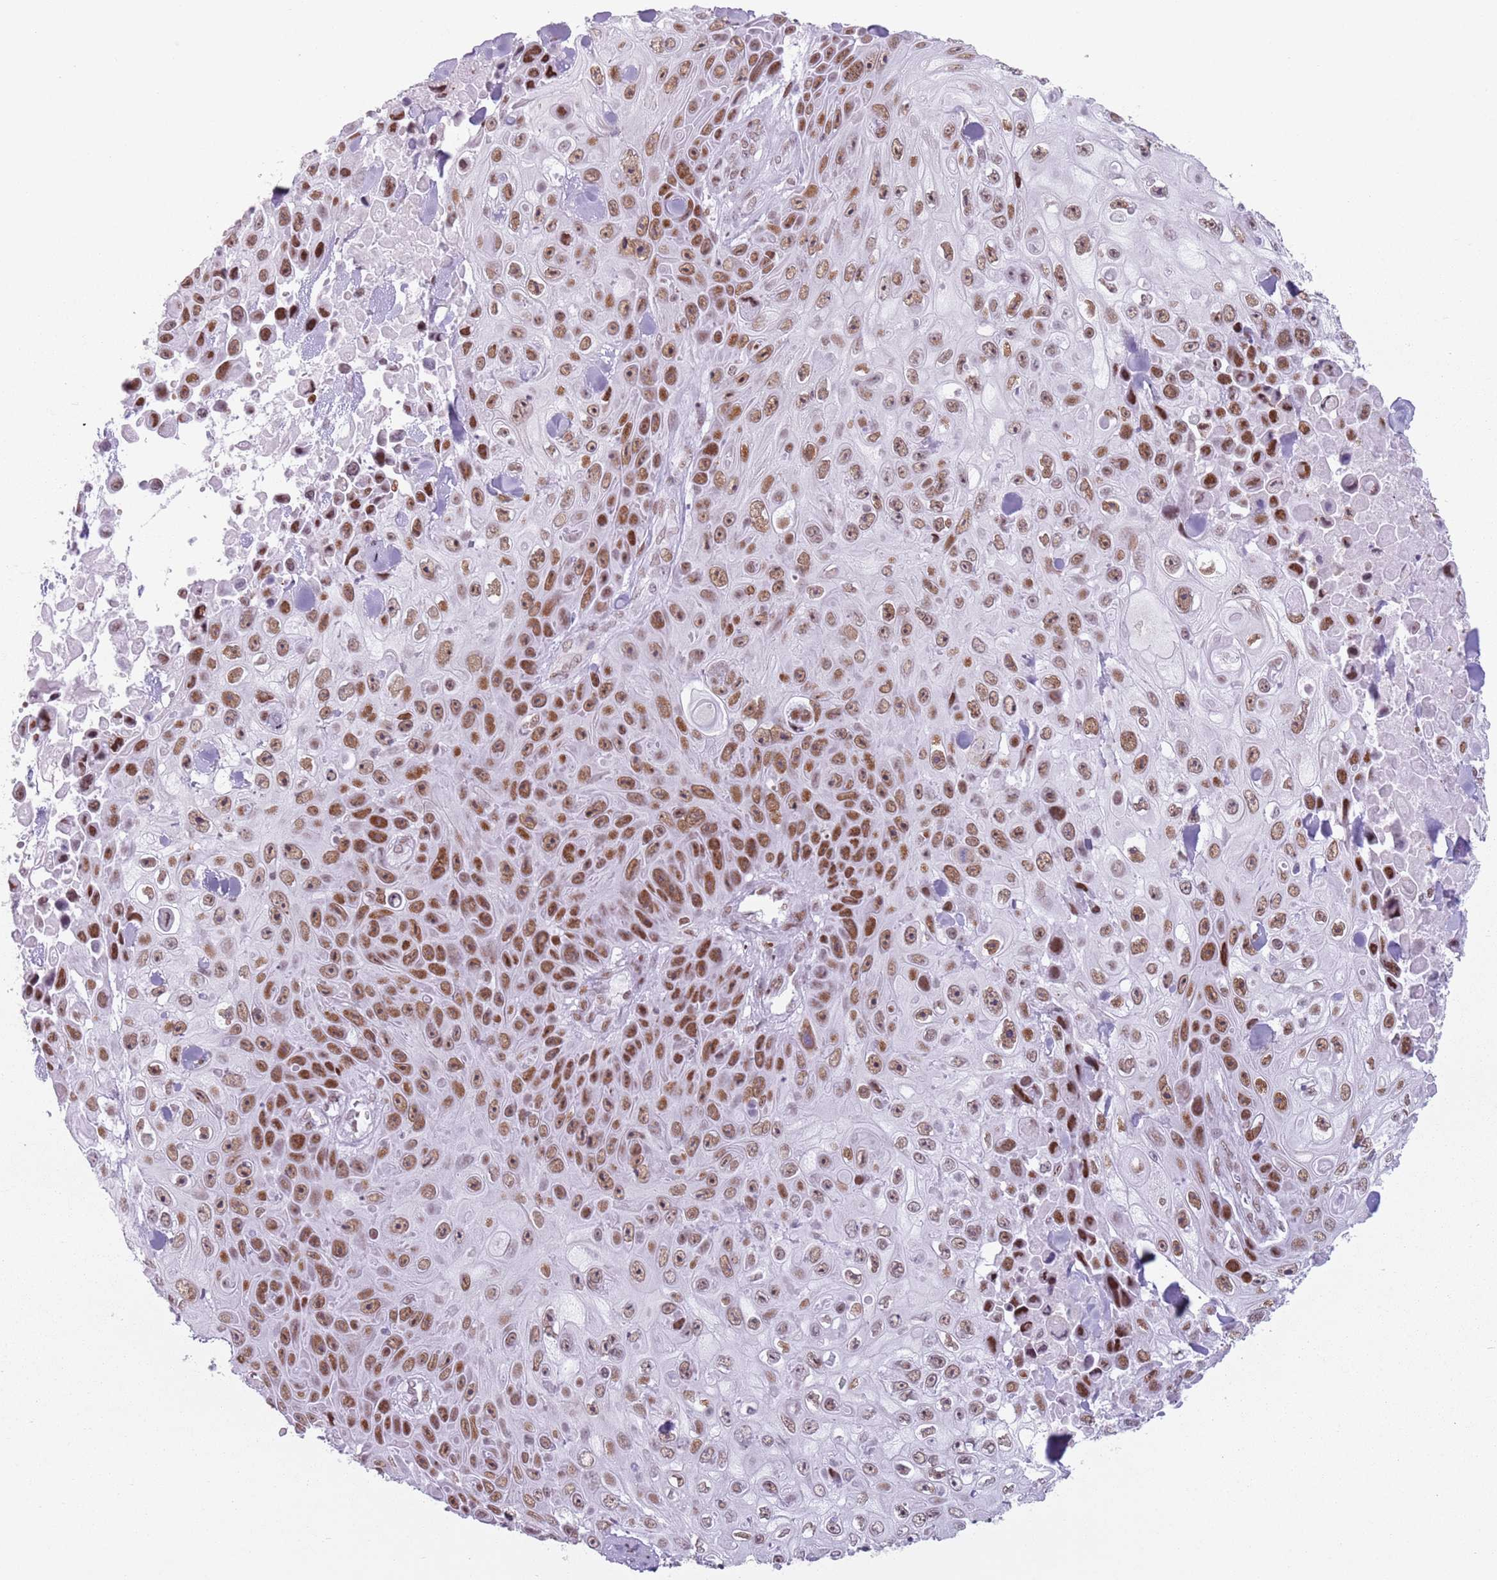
{"staining": {"intensity": "moderate", "quantity": ">75%", "location": "nuclear"}, "tissue": "skin cancer", "cell_type": "Tumor cells", "image_type": "cancer", "snomed": [{"axis": "morphology", "description": "Squamous cell carcinoma, NOS"}, {"axis": "topography", "description": "Skin"}], "caption": "High-magnification brightfield microscopy of skin cancer (squamous cell carcinoma) stained with DAB (3,3'-diaminobenzidine) (brown) and counterstained with hematoxylin (blue). tumor cells exhibit moderate nuclear expression is appreciated in approximately>75% of cells.", "gene": "FAM104B", "patient": {"sex": "male", "age": 82}}